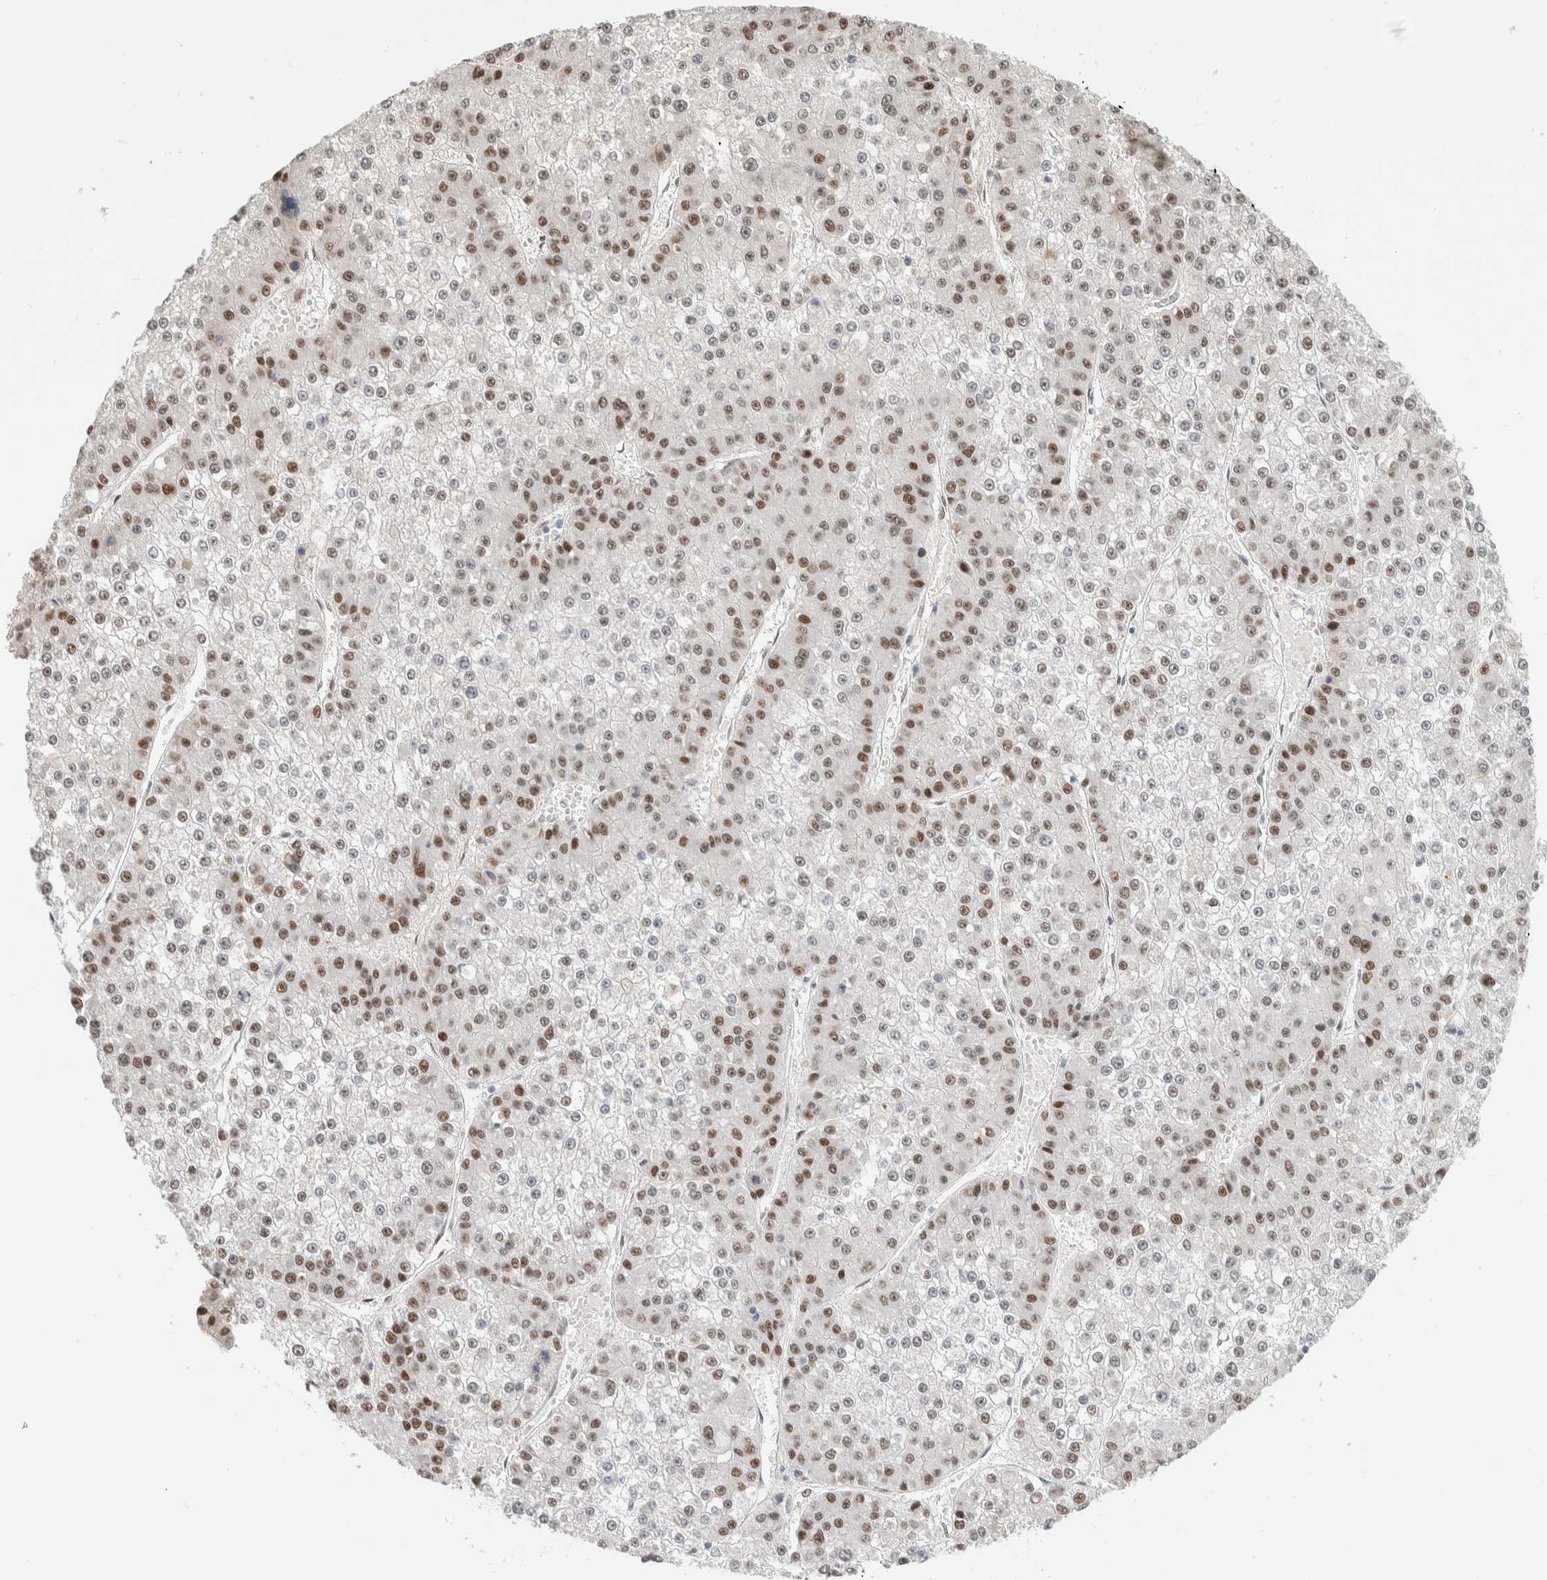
{"staining": {"intensity": "moderate", "quantity": "25%-75%", "location": "nuclear"}, "tissue": "liver cancer", "cell_type": "Tumor cells", "image_type": "cancer", "snomed": [{"axis": "morphology", "description": "Carcinoma, Hepatocellular, NOS"}, {"axis": "topography", "description": "Liver"}], "caption": "Immunohistochemical staining of human liver cancer shows moderate nuclear protein positivity in approximately 25%-75% of tumor cells. Immunohistochemistry (ihc) stains the protein of interest in brown and the nuclei are stained blue.", "gene": "PUS7", "patient": {"sex": "female", "age": 73}}